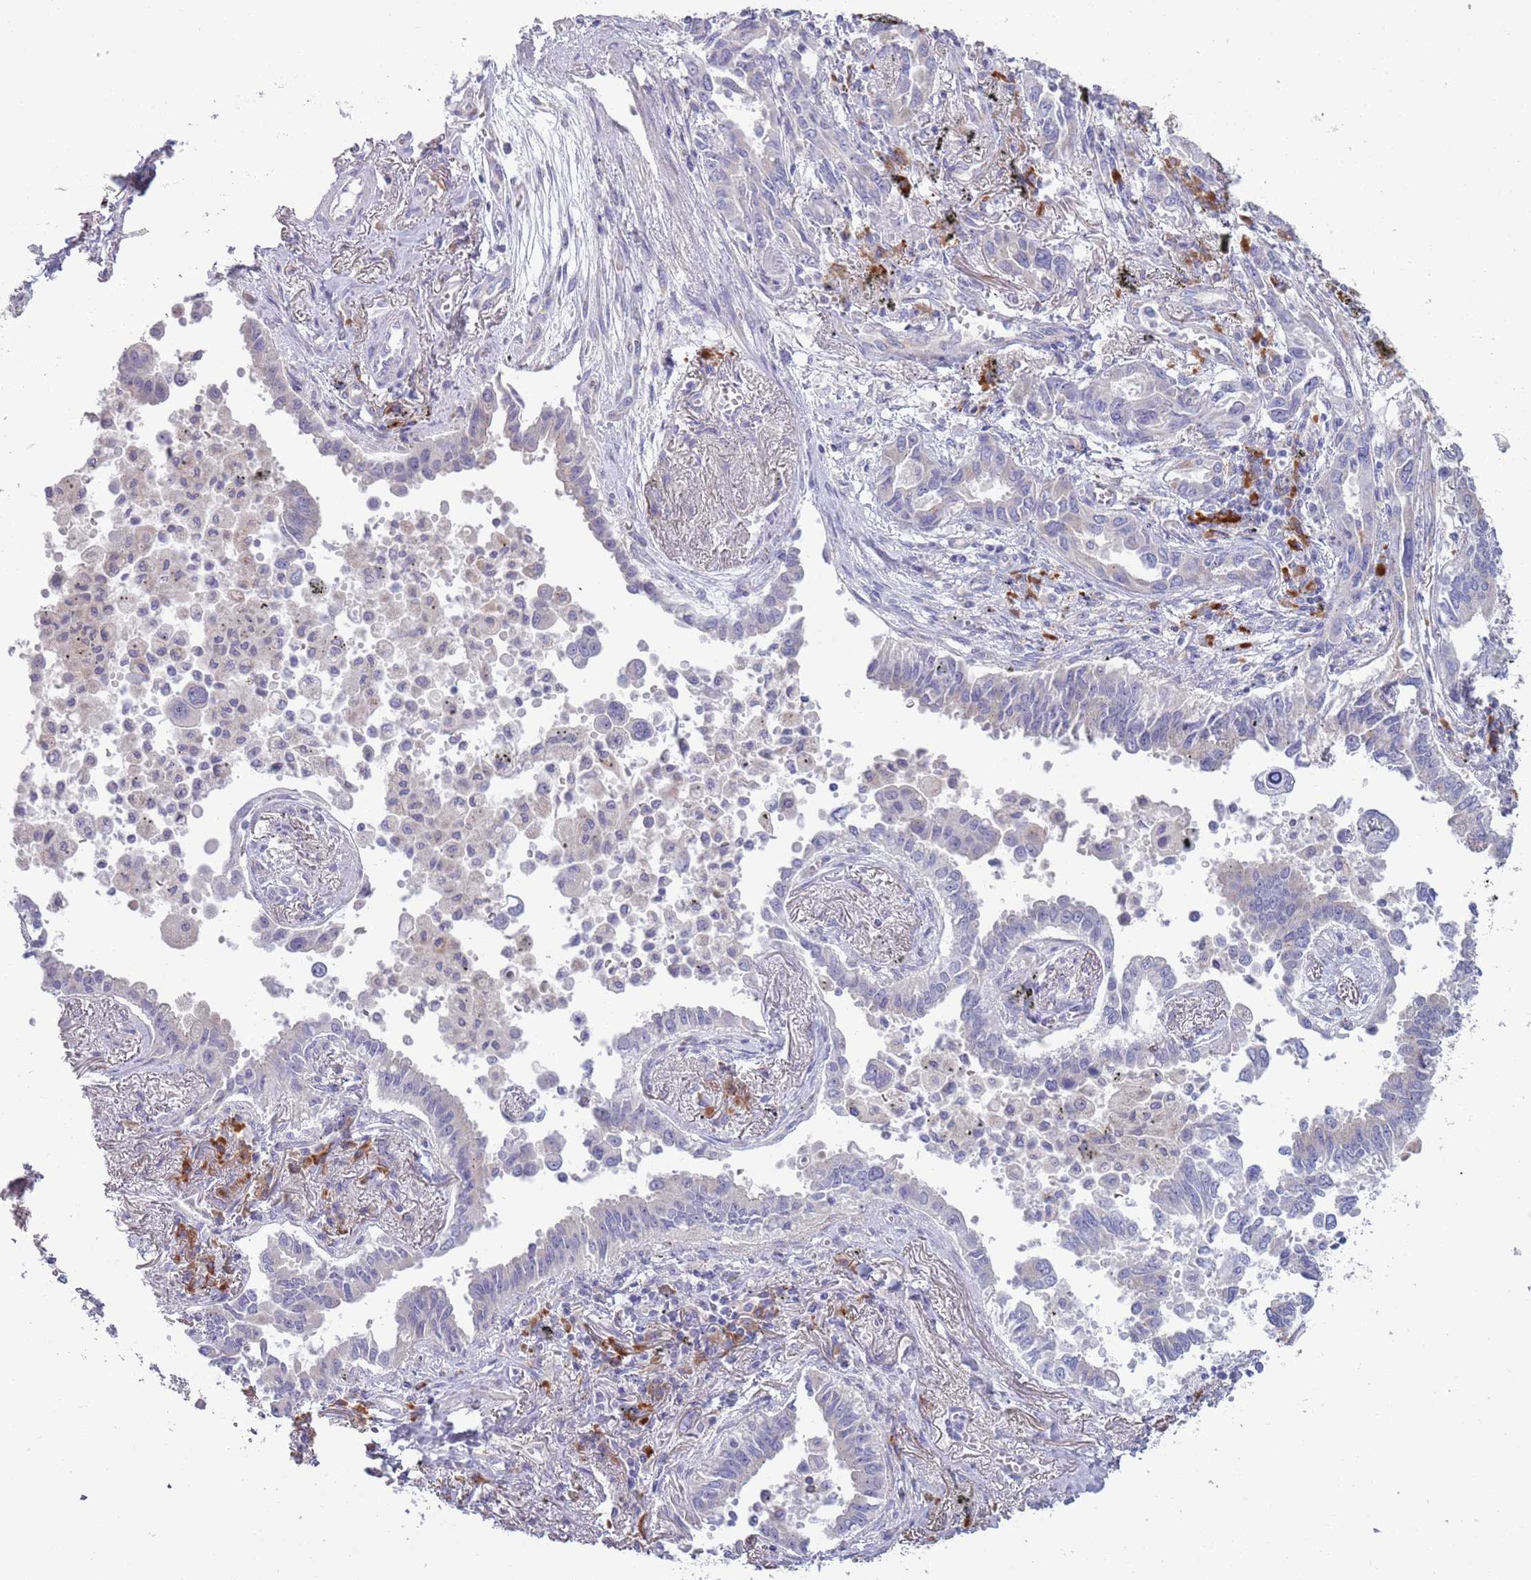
{"staining": {"intensity": "negative", "quantity": "none", "location": "none"}, "tissue": "lung cancer", "cell_type": "Tumor cells", "image_type": "cancer", "snomed": [{"axis": "morphology", "description": "Adenocarcinoma, NOS"}, {"axis": "topography", "description": "Lung"}], "caption": "There is no significant positivity in tumor cells of lung cancer.", "gene": "LTB", "patient": {"sex": "male", "age": 67}}